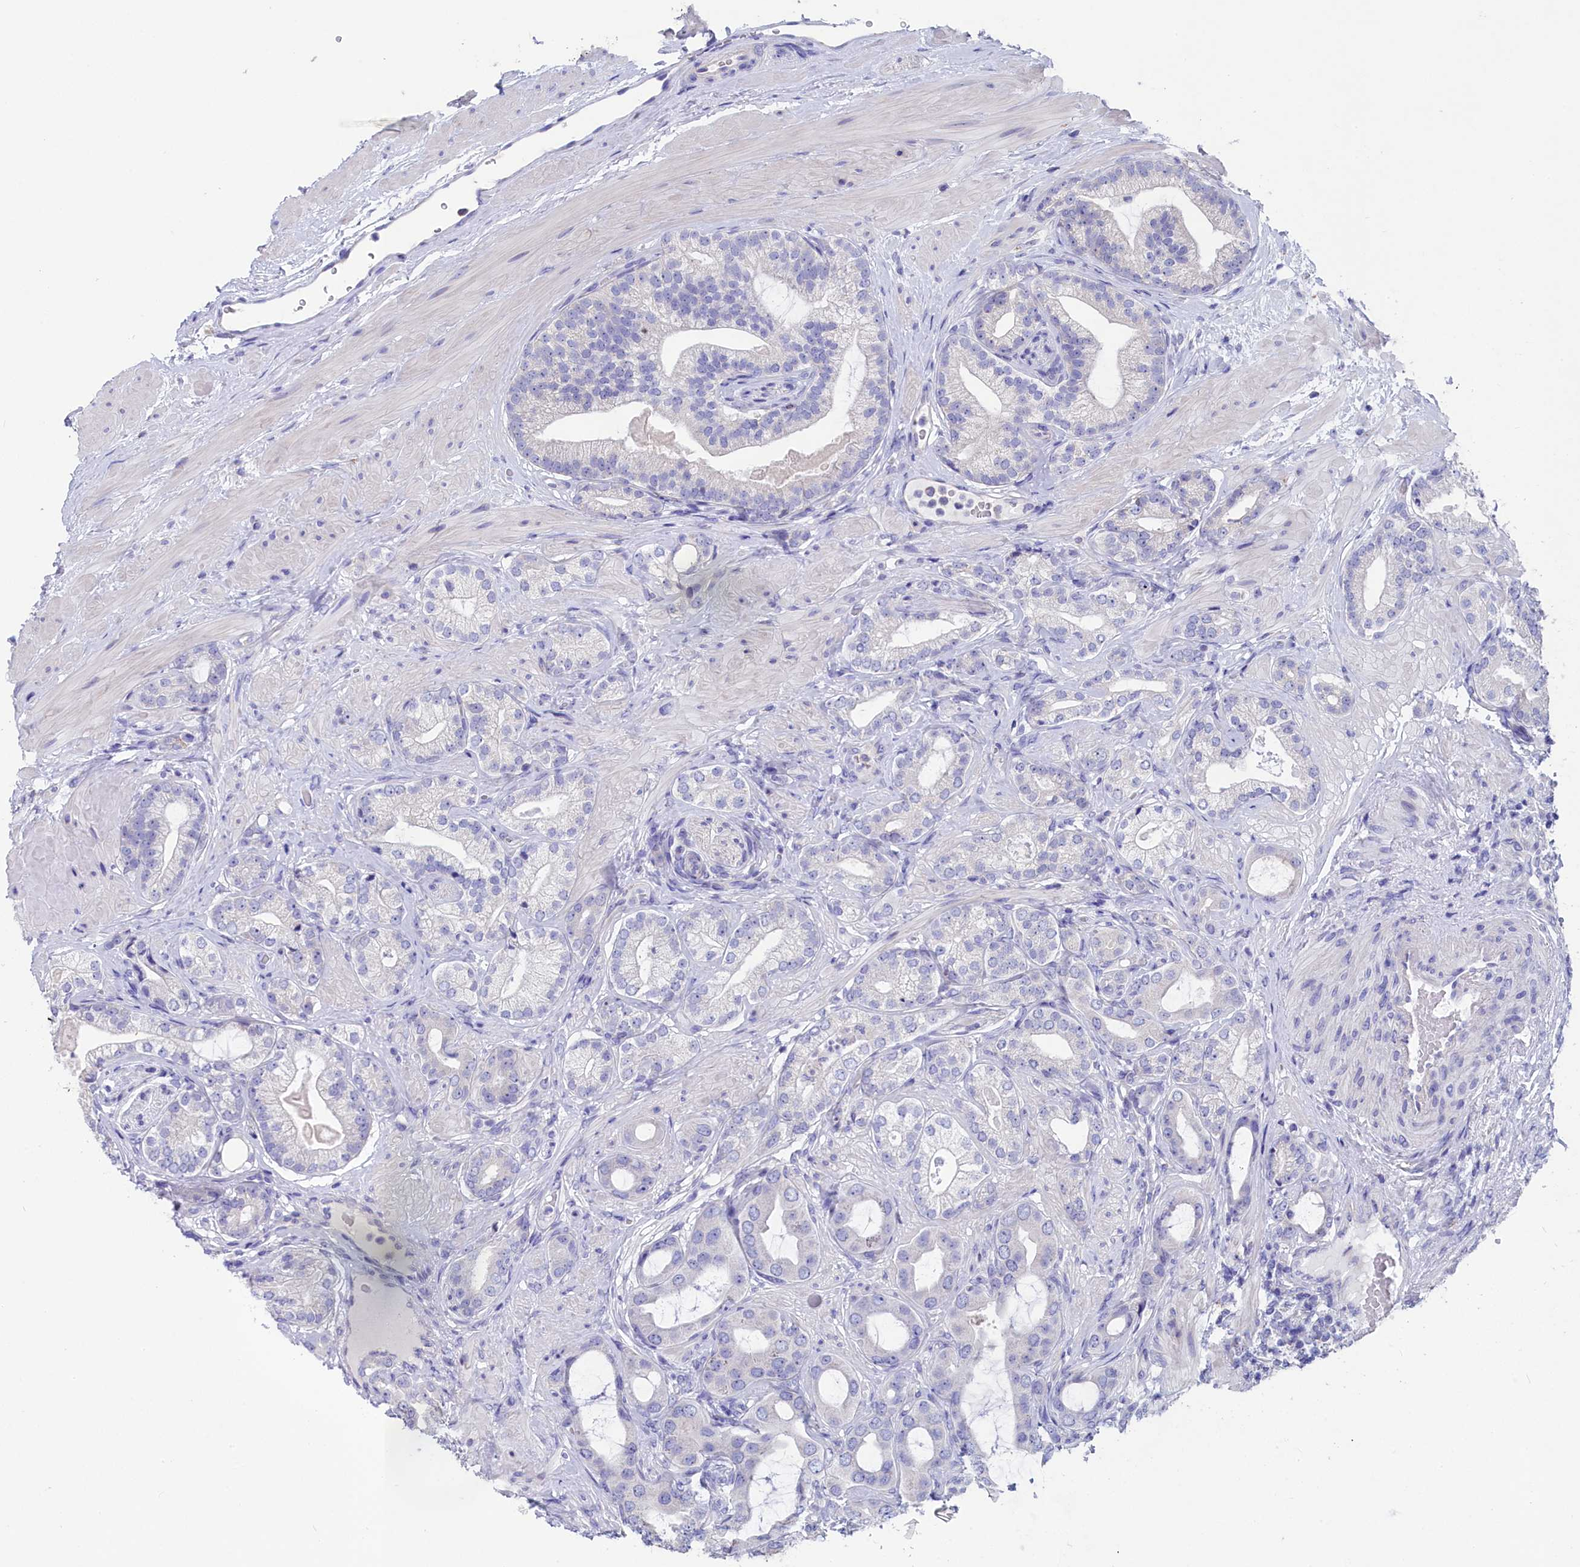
{"staining": {"intensity": "negative", "quantity": "none", "location": "none"}, "tissue": "prostate cancer", "cell_type": "Tumor cells", "image_type": "cancer", "snomed": [{"axis": "morphology", "description": "Adenocarcinoma, Low grade"}, {"axis": "topography", "description": "Prostate"}], "caption": "Immunohistochemistry (IHC) image of human prostate cancer (low-grade adenocarcinoma) stained for a protein (brown), which reveals no positivity in tumor cells.", "gene": "PRDM12", "patient": {"sex": "male", "age": 57}}